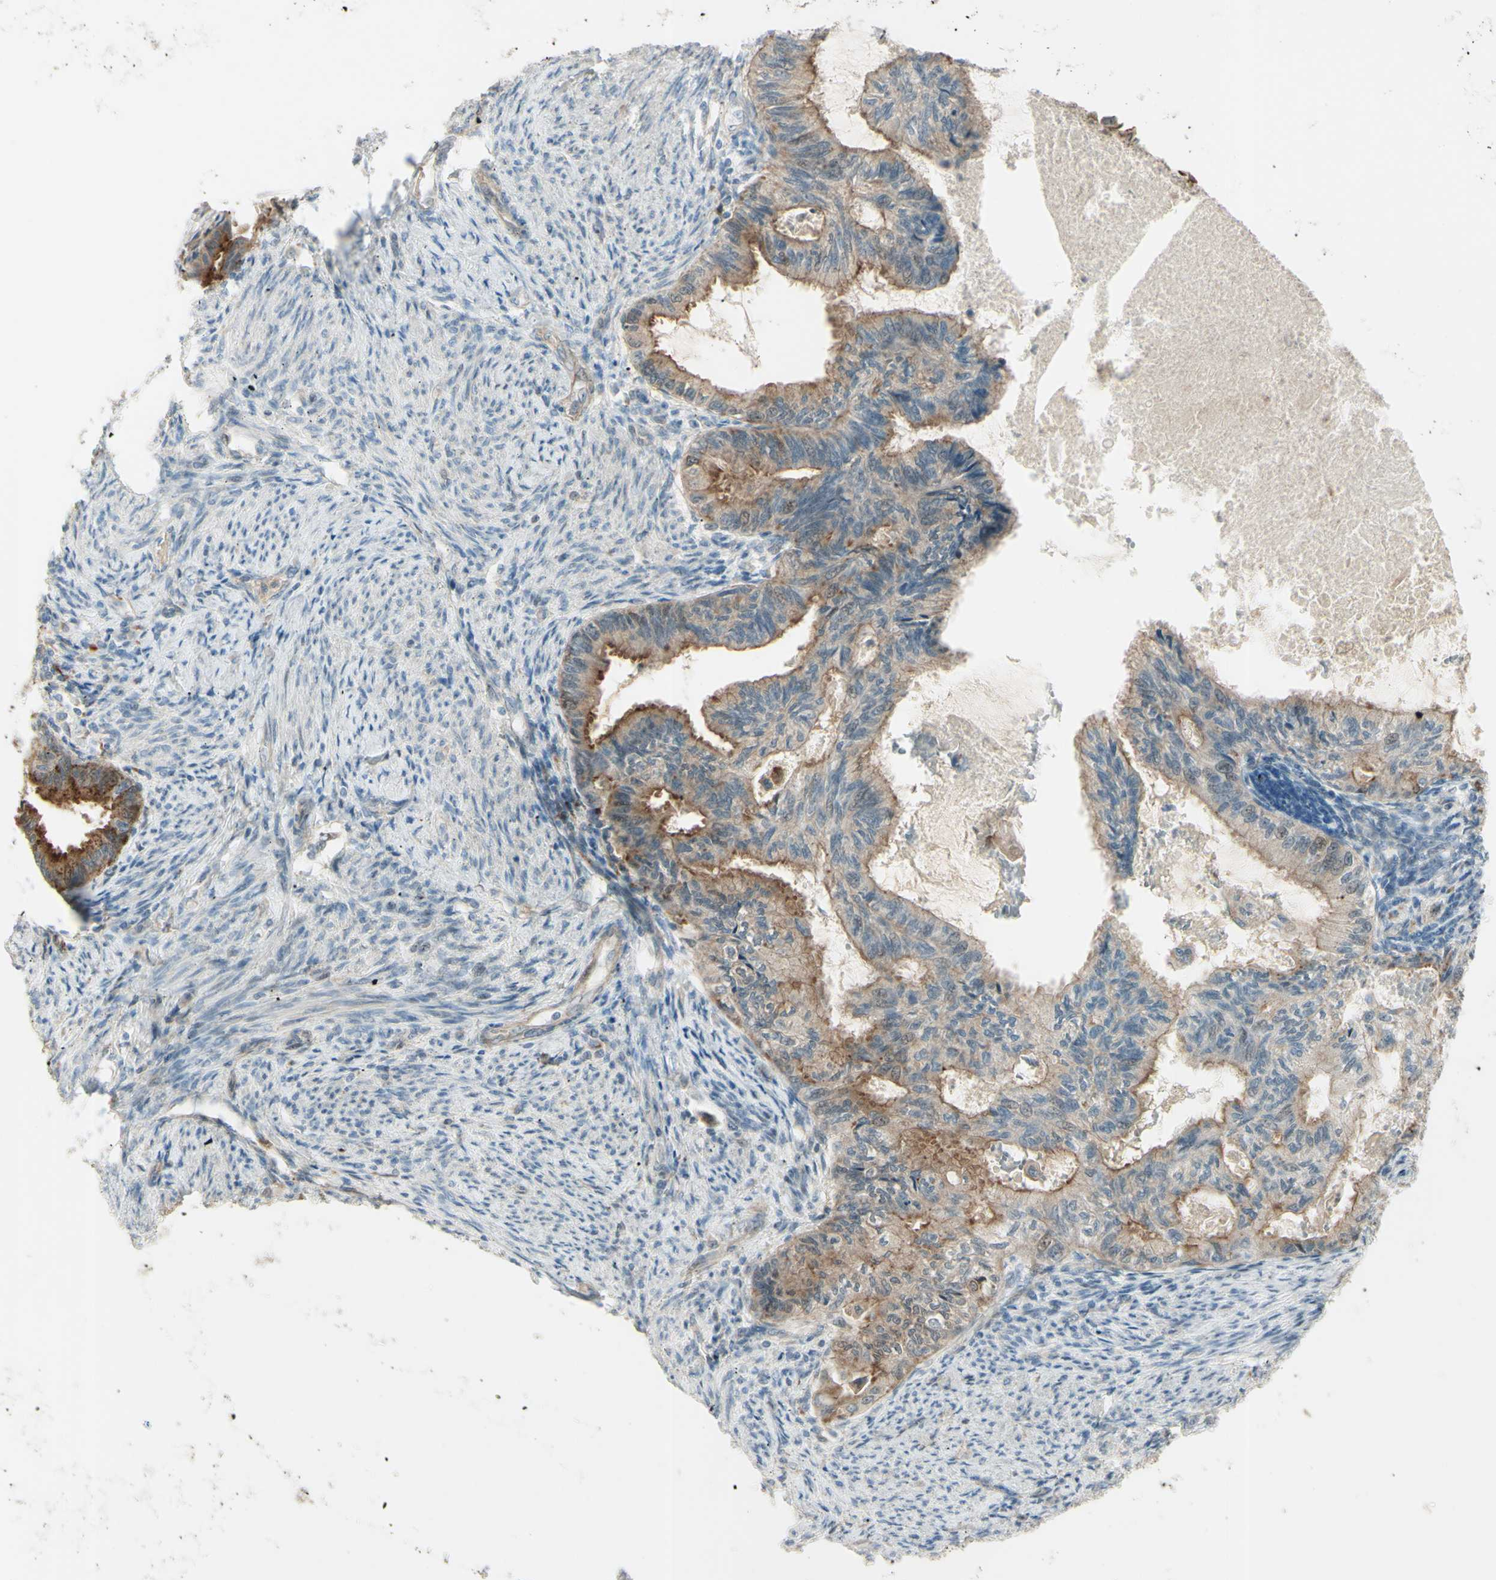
{"staining": {"intensity": "moderate", "quantity": ">75%", "location": "cytoplasmic/membranous"}, "tissue": "cervical cancer", "cell_type": "Tumor cells", "image_type": "cancer", "snomed": [{"axis": "morphology", "description": "Normal tissue, NOS"}, {"axis": "morphology", "description": "Adenocarcinoma, NOS"}, {"axis": "topography", "description": "Cervix"}, {"axis": "topography", "description": "Endometrium"}], "caption": "IHC image of cervical adenocarcinoma stained for a protein (brown), which exhibits medium levels of moderate cytoplasmic/membranous positivity in about >75% of tumor cells.", "gene": "LMTK2", "patient": {"sex": "female", "age": 86}}